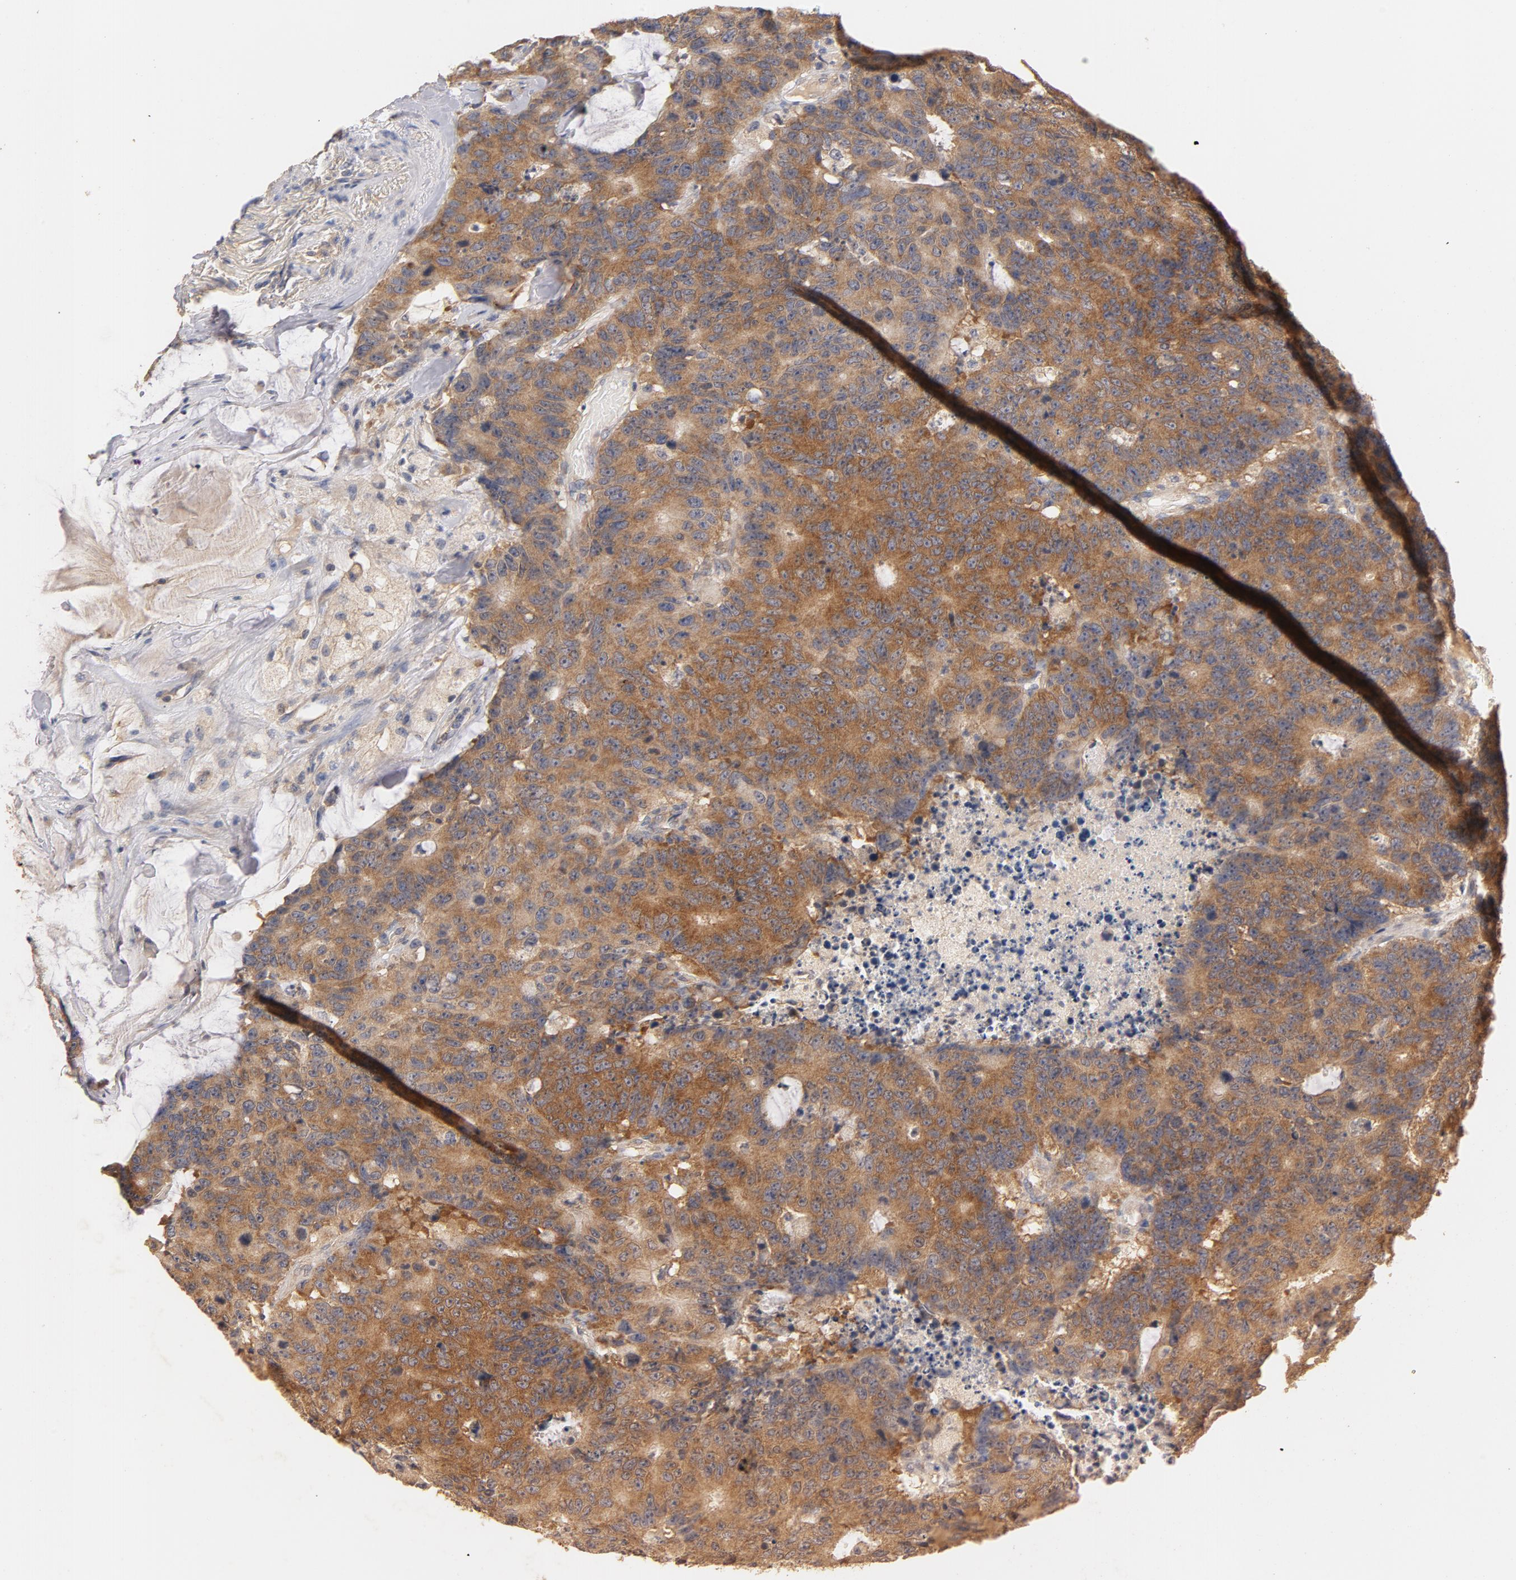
{"staining": {"intensity": "moderate", "quantity": ">75%", "location": "cytoplasmic/membranous"}, "tissue": "colorectal cancer", "cell_type": "Tumor cells", "image_type": "cancer", "snomed": [{"axis": "morphology", "description": "Adenocarcinoma, NOS"}, {"axis": "topography", "description": "Colon"}], "caption": "Protein positivity by immunohistochemistry reveals moderate cytoplasmic/membranous staining in about >75% of tumor cells in colorectal adenocarcinoma.", "gene": "DDX6", "patient": {"sex": "female", "age": 86}}